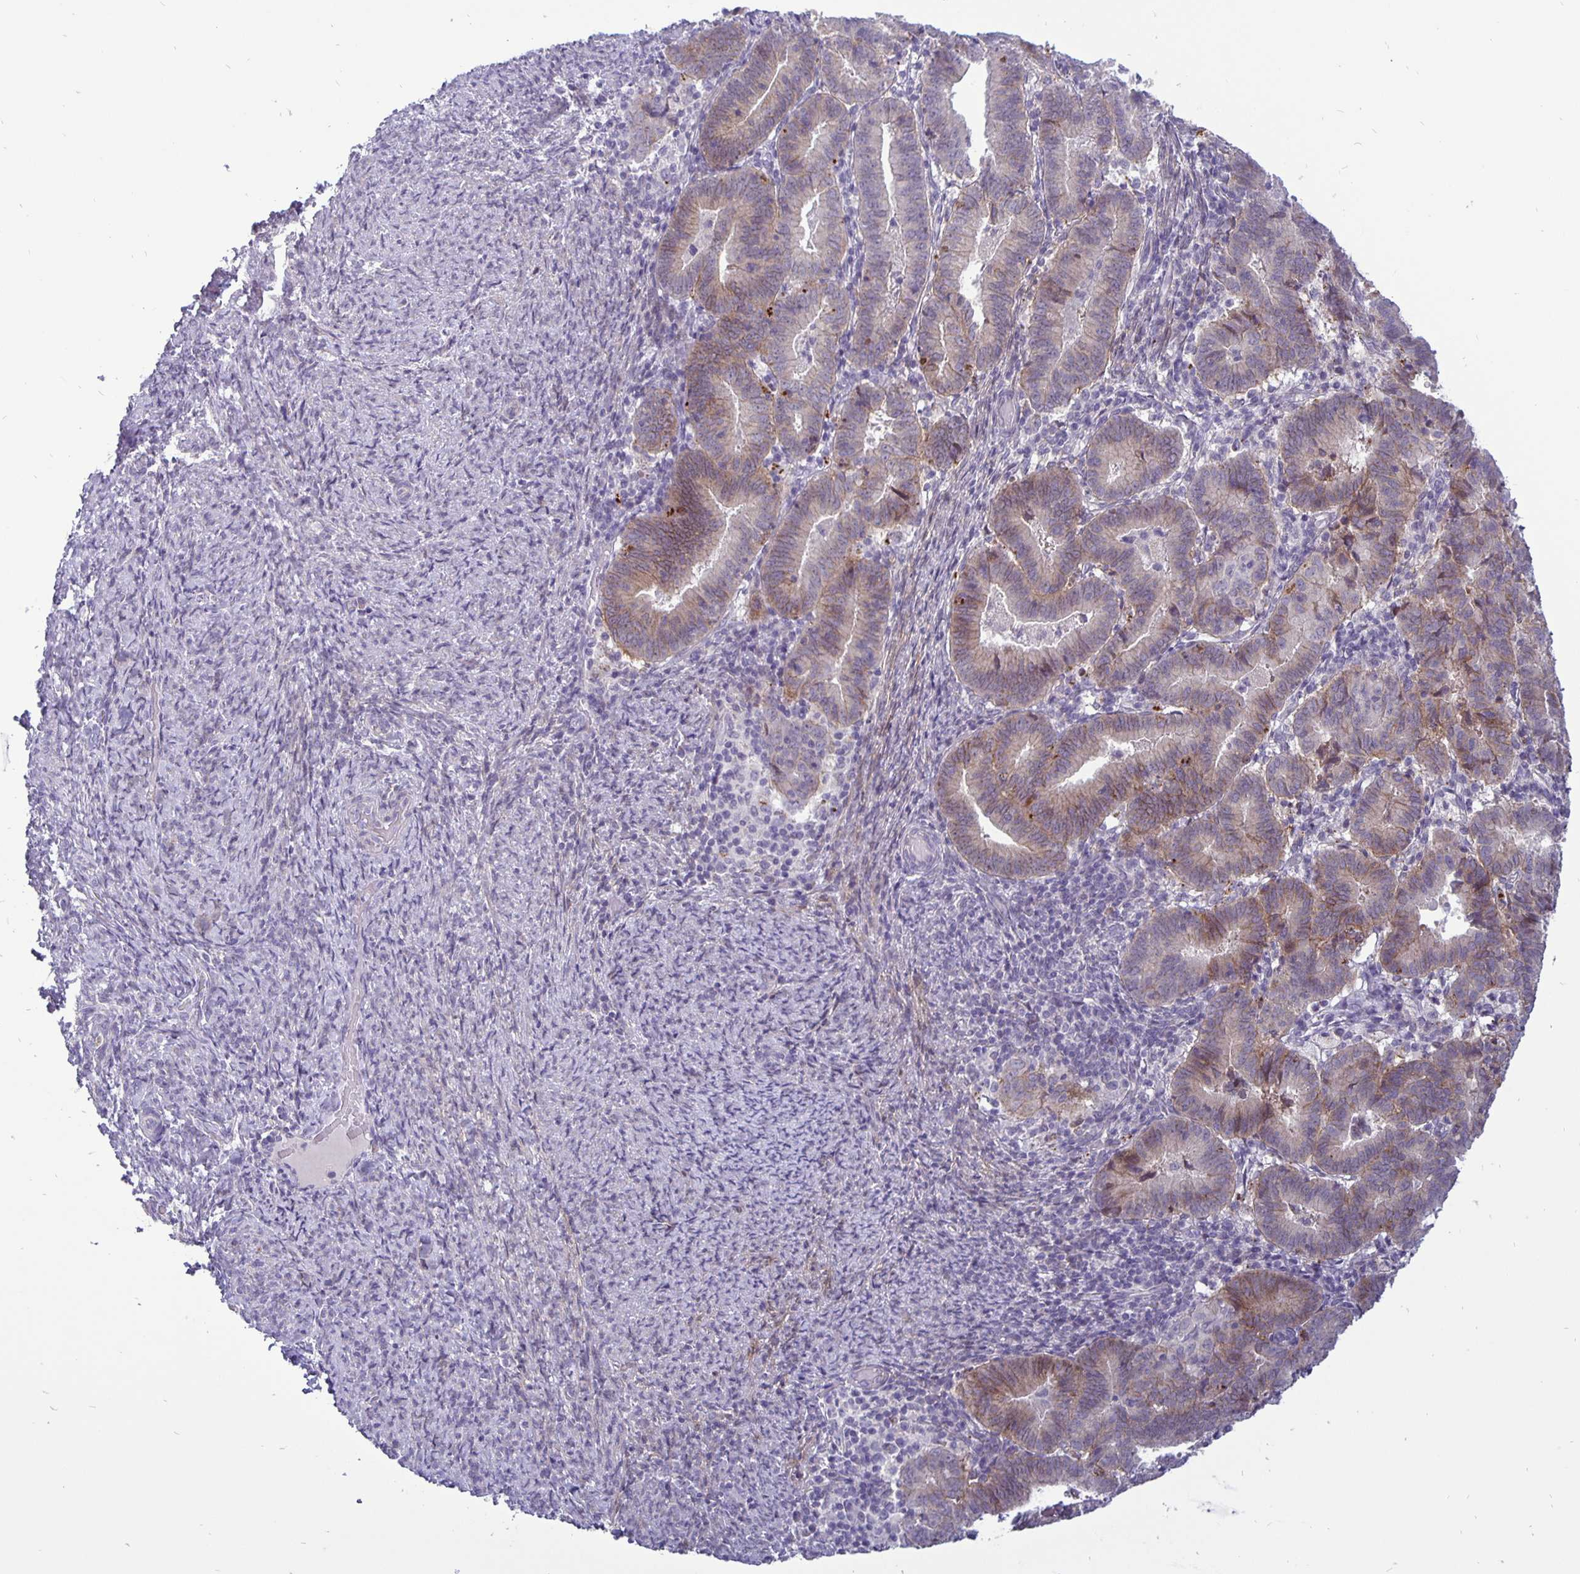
{"staining": {"intensity": "weak", "quantity": "25%-75%", "location": "cytoplasmic/membranous"}, "tissue": "endometrial cancer", "cell_type": "Tumor cells", "image_type": "cancer", "snomed": [{"axis": "morphology", "description": "Adenocarcinoma, NOS"}, {"axis": "topography", "description": "Endometrium"}], "caption": "This image shows immunohistochemistry staining of endometrial cancer (adenocarcinoma), with low weak cytoplasmic/membranous expression in approximately 25%-75% of tumor cells.", "gene": "ERBB2", "patient": {"sex": "female", "age": 70}}